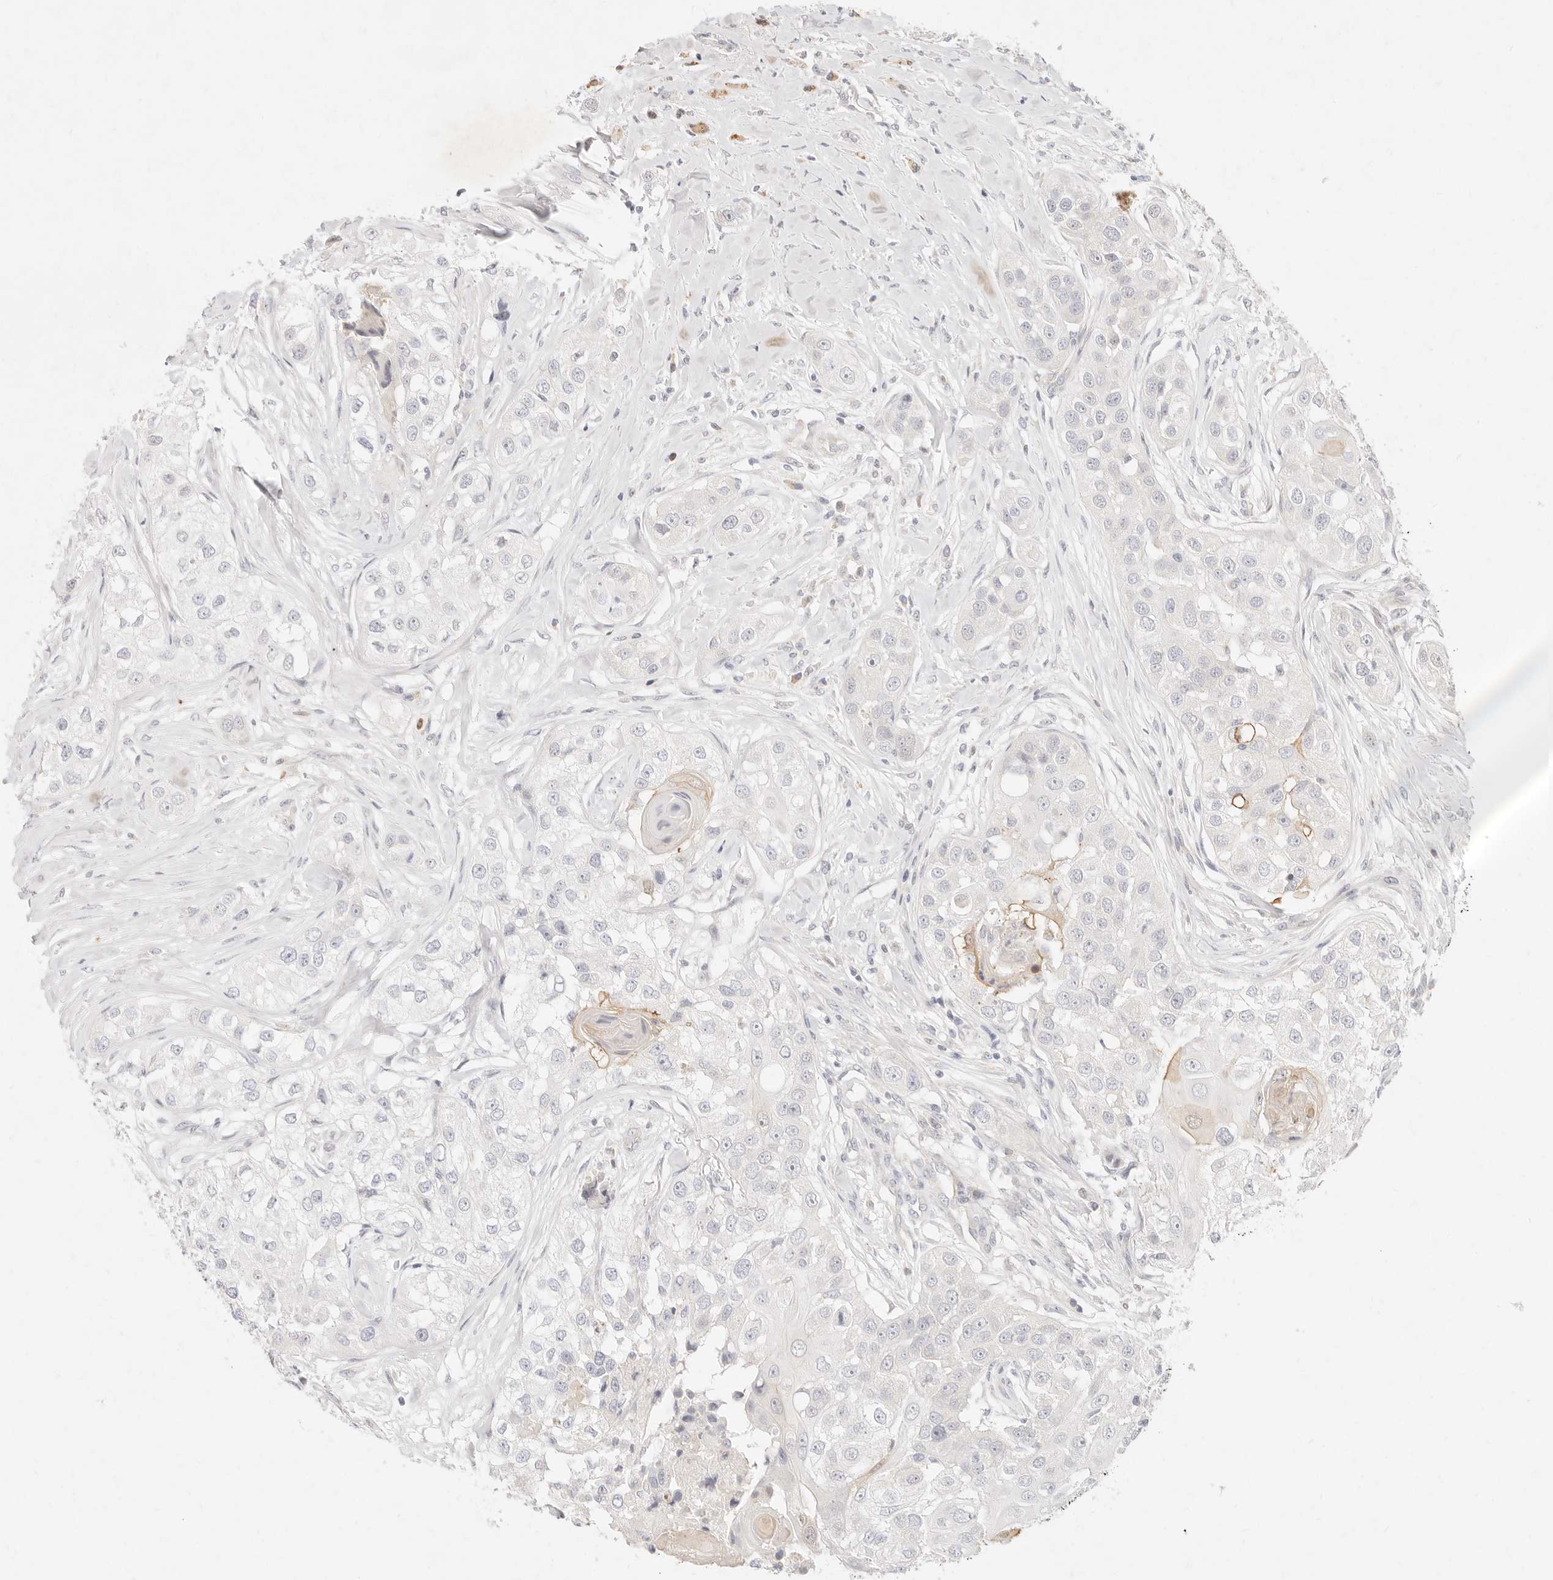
{"staining": {"intensity": "negative", "quantity": "none", "location": "none"}, "tissue": "head and neck cancer", "cell_type": "Tumor cells", "image_type": "cancer", "snomed": [{"axis": "morphology", "description": "Normal tissue, NOS"}, {"axis": "morphology", "description": "Squamous cell carcinoma, NOS"}, {"axis": "topography", "description": "Skeletal muscle"}, {"axis": "topography", "description": "Head-Neck"}], "caption": "The immunohistochemistry (IHC) histopathology image has no significant expression in tumor cells of head and neck squamous cell carcinoma tissue.", "gene": "ASCL3", "patient": {"sex": "male", "age": 51}}